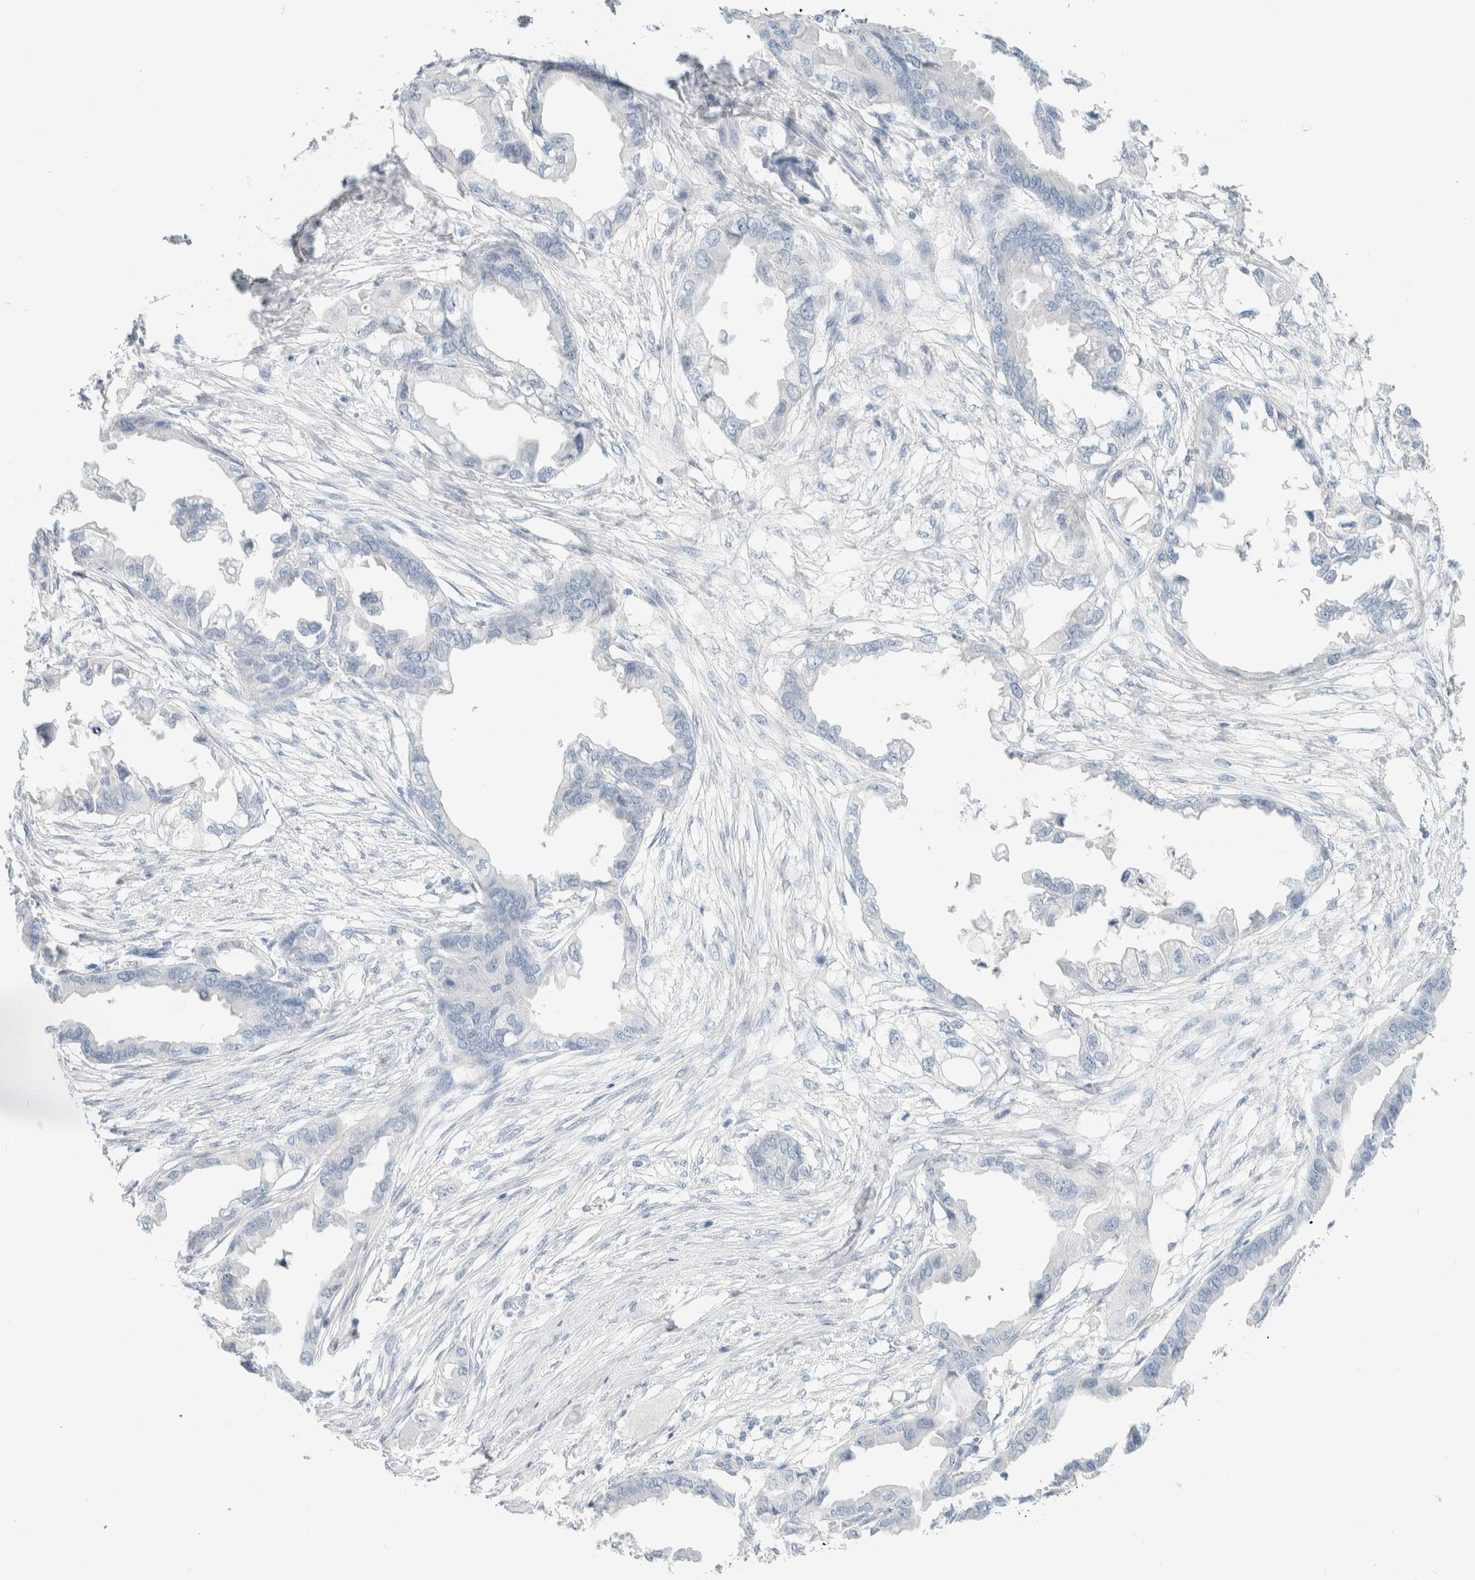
{"staining": {"intensity": "negative", "quantity": "none", "location": "none"}, "tissue": "endometrial cancer", "cell_type": "Tumor cells", "image_type": "cancer", "snomed": [{"axis": "morphology", "description": "Adenocarcinoma, NOS"}, {"axis": "morphology", "description": "Adenocarcinoma, metastatic, NOS"}, {"axis": "topography", "description": "Adipose tissue"}, {"axis": "topography", "description": "Endometrium"}], "caption": "Human endometrial cancer stained for a protein using immunohistochemistry demonstrates no staining in tumor cells.", "gene": "CPQ", "patient": {"sex": "female", "age": 67}}